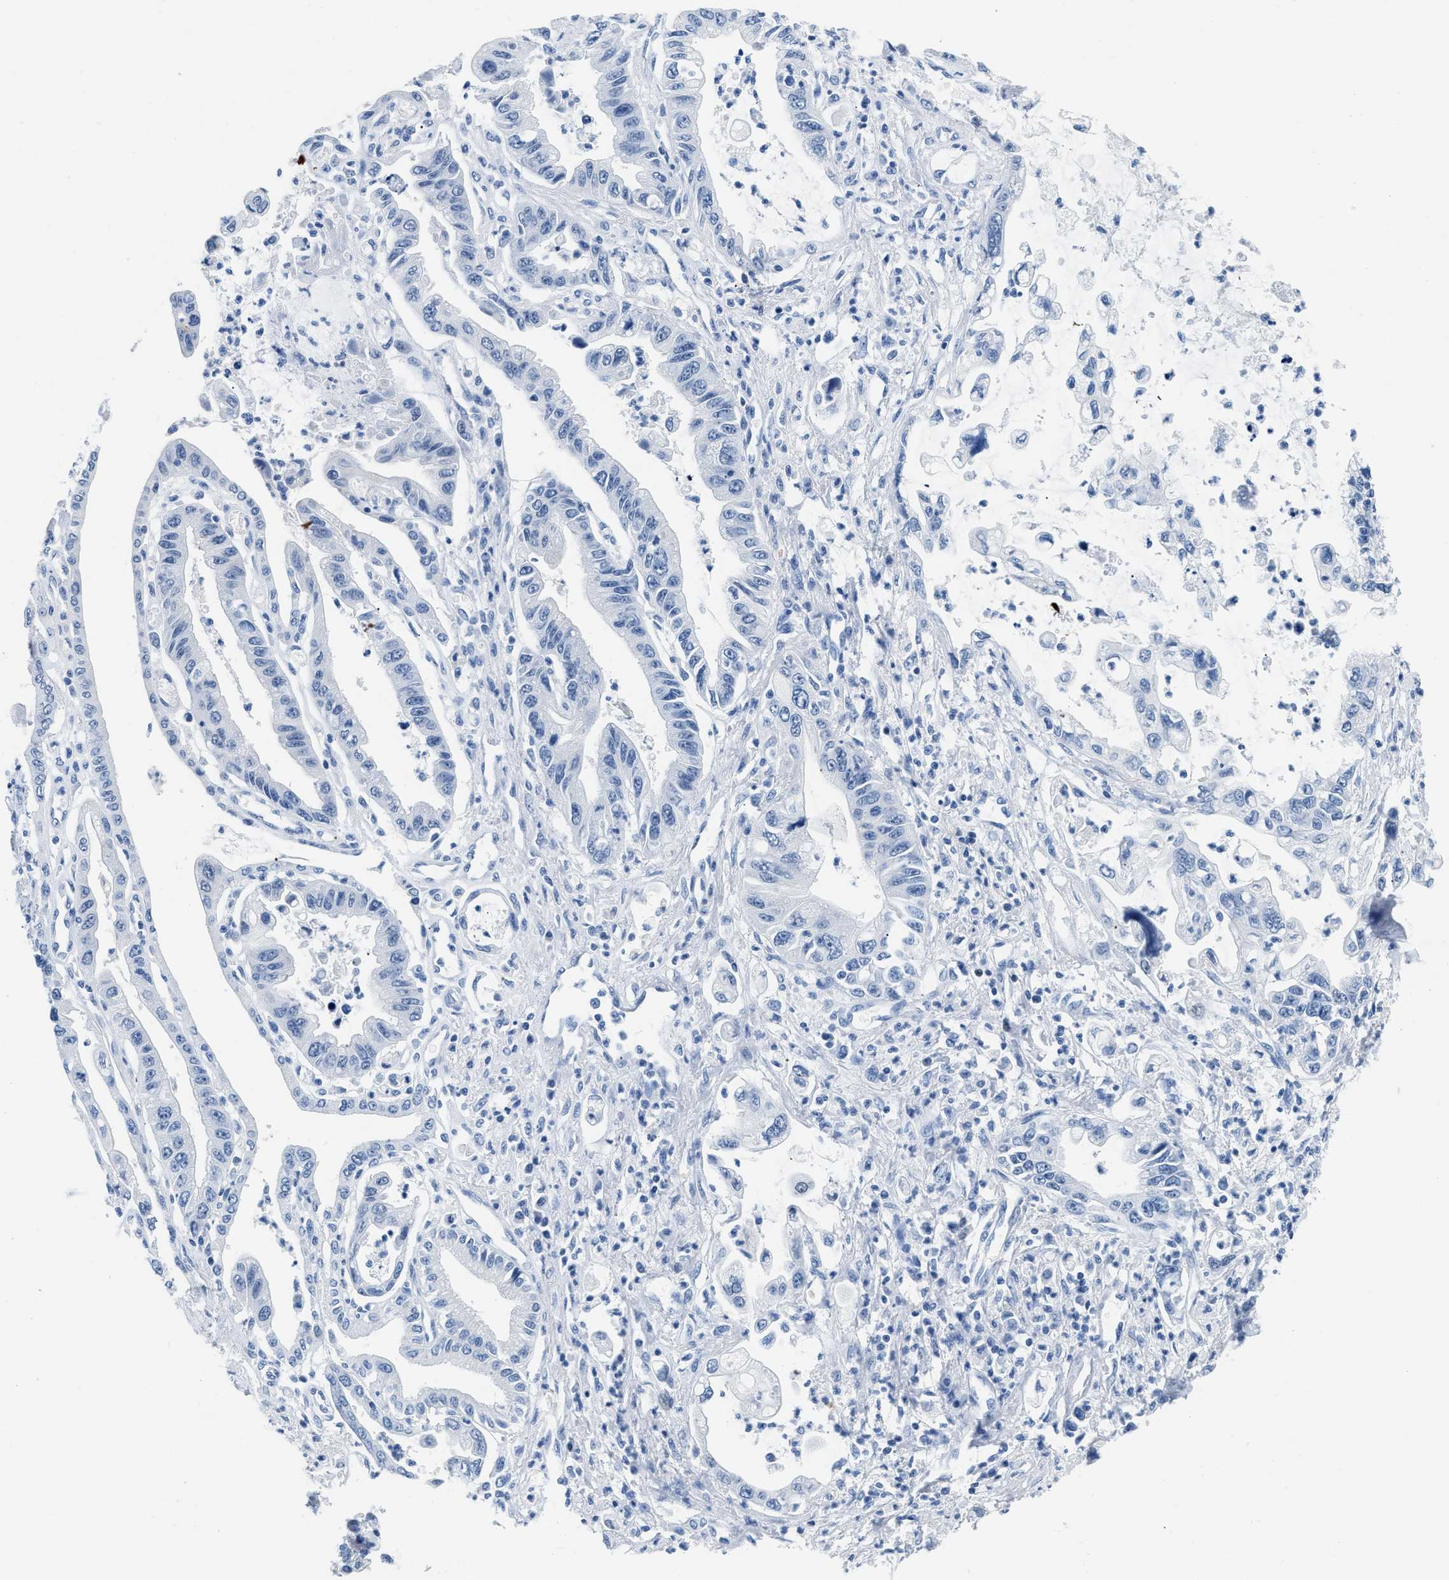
{"staining": {"intensity": "negative", "quantity": "none", "location": "none"}, "tissue": "pancreatic cancer", "cell_type": "Tumor cells", "image_type": "cancer", "snomed": [{"axis": "morphology", "description": "Adenocarcinoma, NOS"}, {"axis": "topography", "description": "Pancreas"}], "caption": "This is an immunohistochemistry (IHC) photomicrograph of adenocarcinoma (pancreatic). There is no staining in tumor cells.", "gene": "NFATC2", "patient": {"sex": "male", "age": 56}}